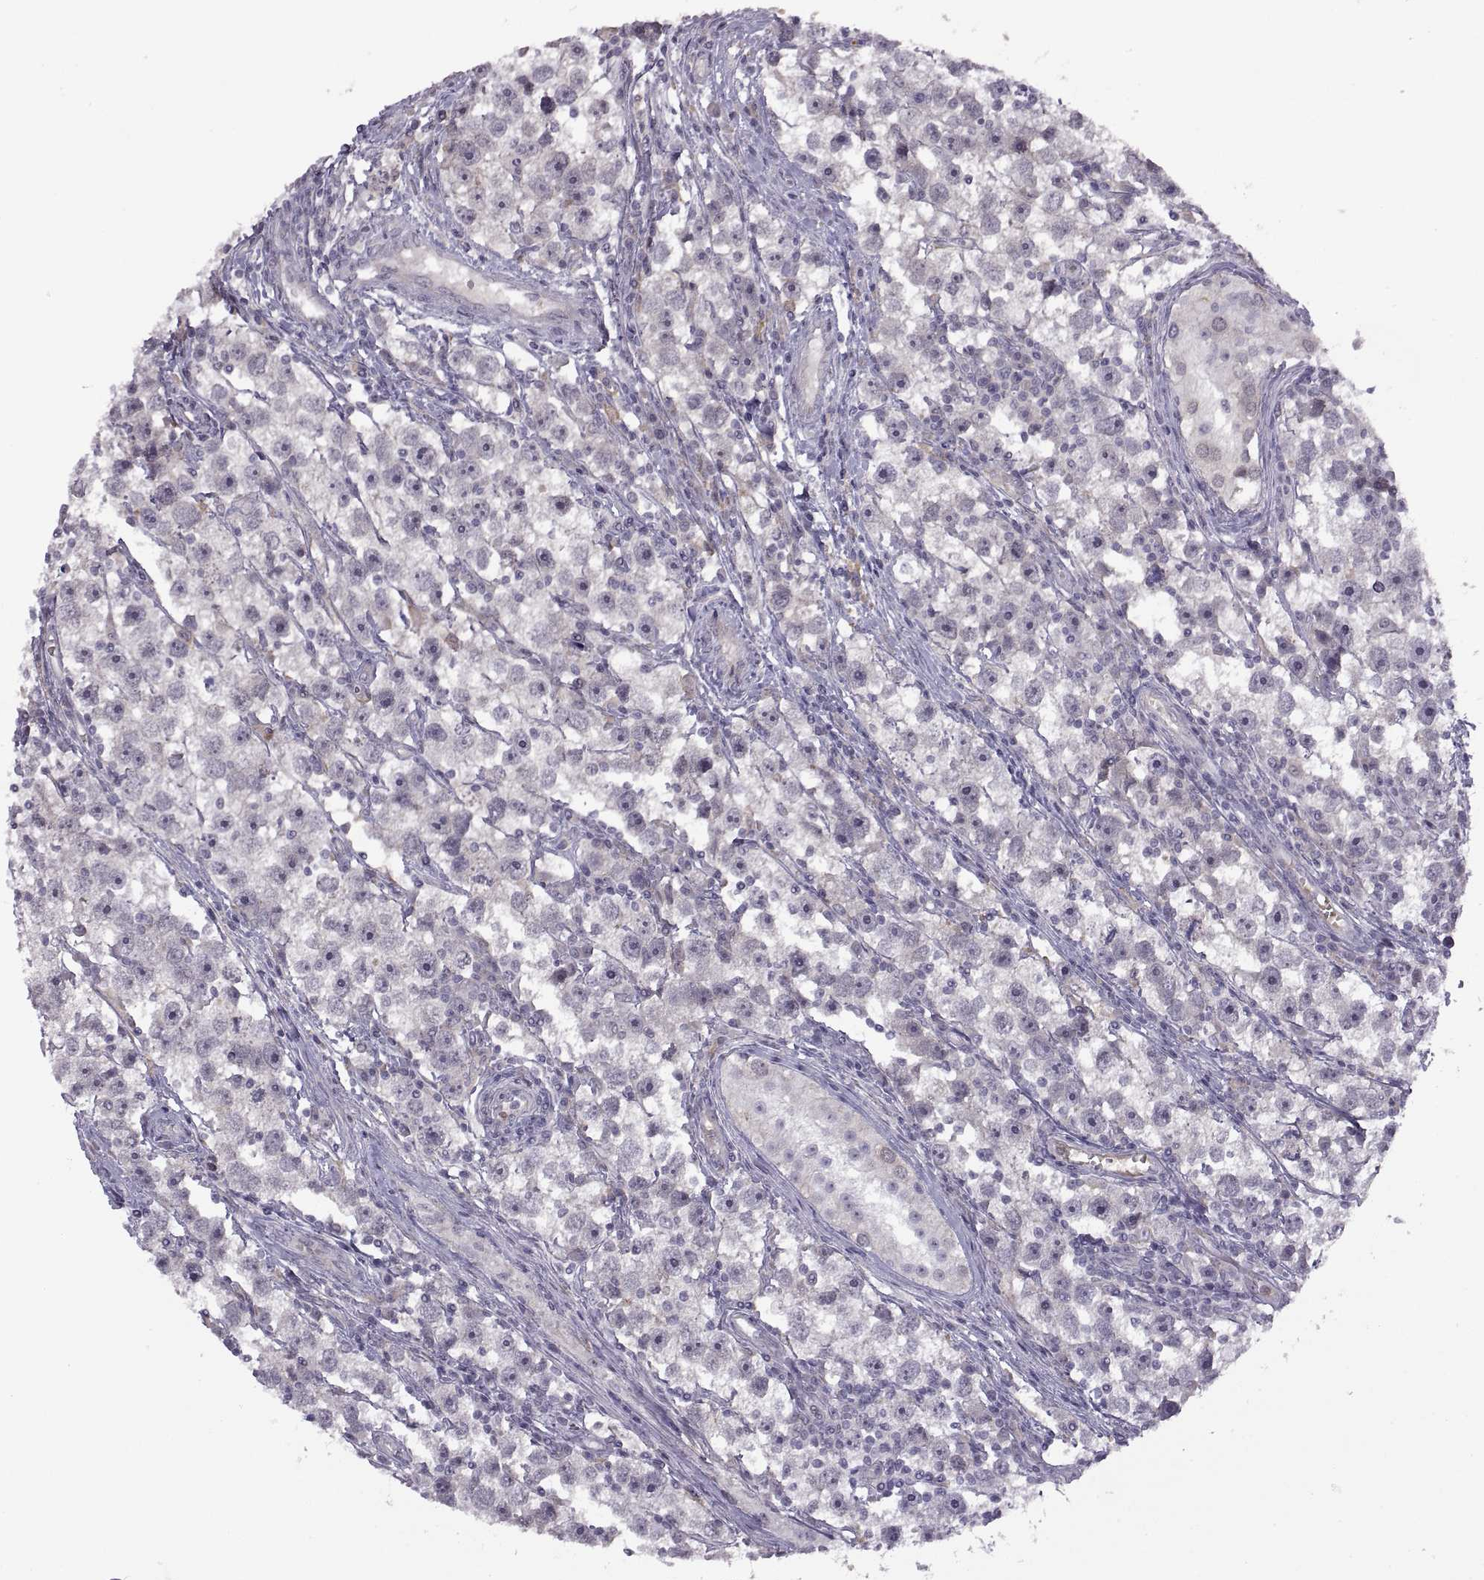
{"staining": {"intensity": "negative", "quantity": "none", "location": "none"}, "tissue": "testis cancer", "cell_type": "Tumor cells", "image_type": "cancer", "snomed": [{"axis": "morphology", "description": "Seminoma, NOS"}, {"axis": "topography", "description": "Testis"}], "caption": "Image shows no significant protein staining in tumor cells of seminoma (testis).", "gene": "MEIOC", "patient": {"sex": "male", "age": 30}}